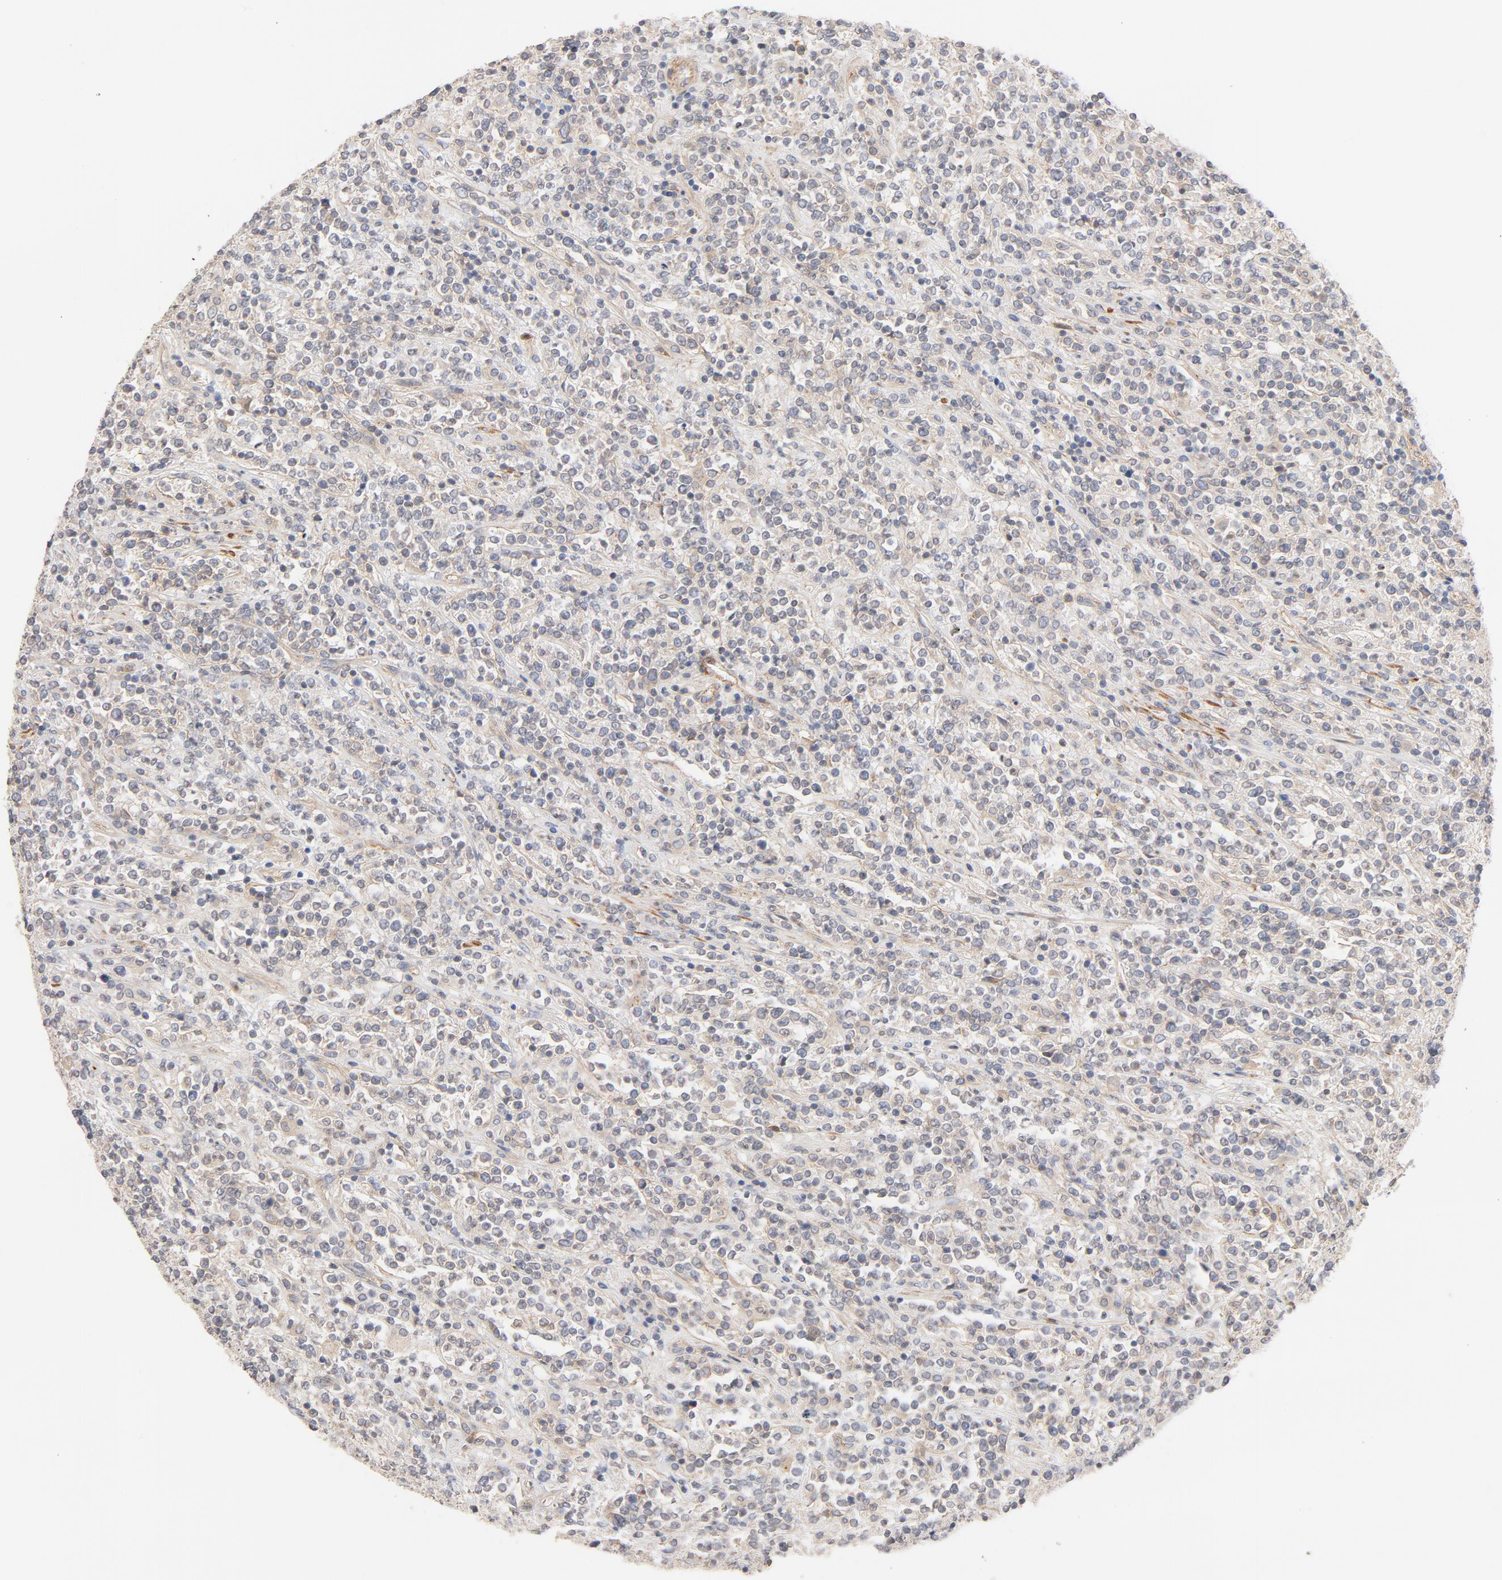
{"staining": {"intensity": "moderate", "quantity": "25%-75%", "location": "cytoplasmic/membranous"}, "tissue": "lymphoma", "cell_type": "Tumor cells", "image_type": "cancer", "snomed": [{"axis": "morphology", "description": "Malignant lymphoma, non-Hodgkin's type, High grade"}, {"axis": "topography", "description": "Soft tissue"}], "caption": "Lymphoma was stained to show a protein in brown. There is medium levels of moderate cytoplasmic/membranous expression in about 25%-75% of tumor cells. The protein of interest is stained brown, and the nuclei are stained in blue (DAB (3,3'-diaminobenzidine) IHC with brightfield microscopy, high magnification).", "gene": "STRN3", "patient": {"sex": "male", "age": 18}}